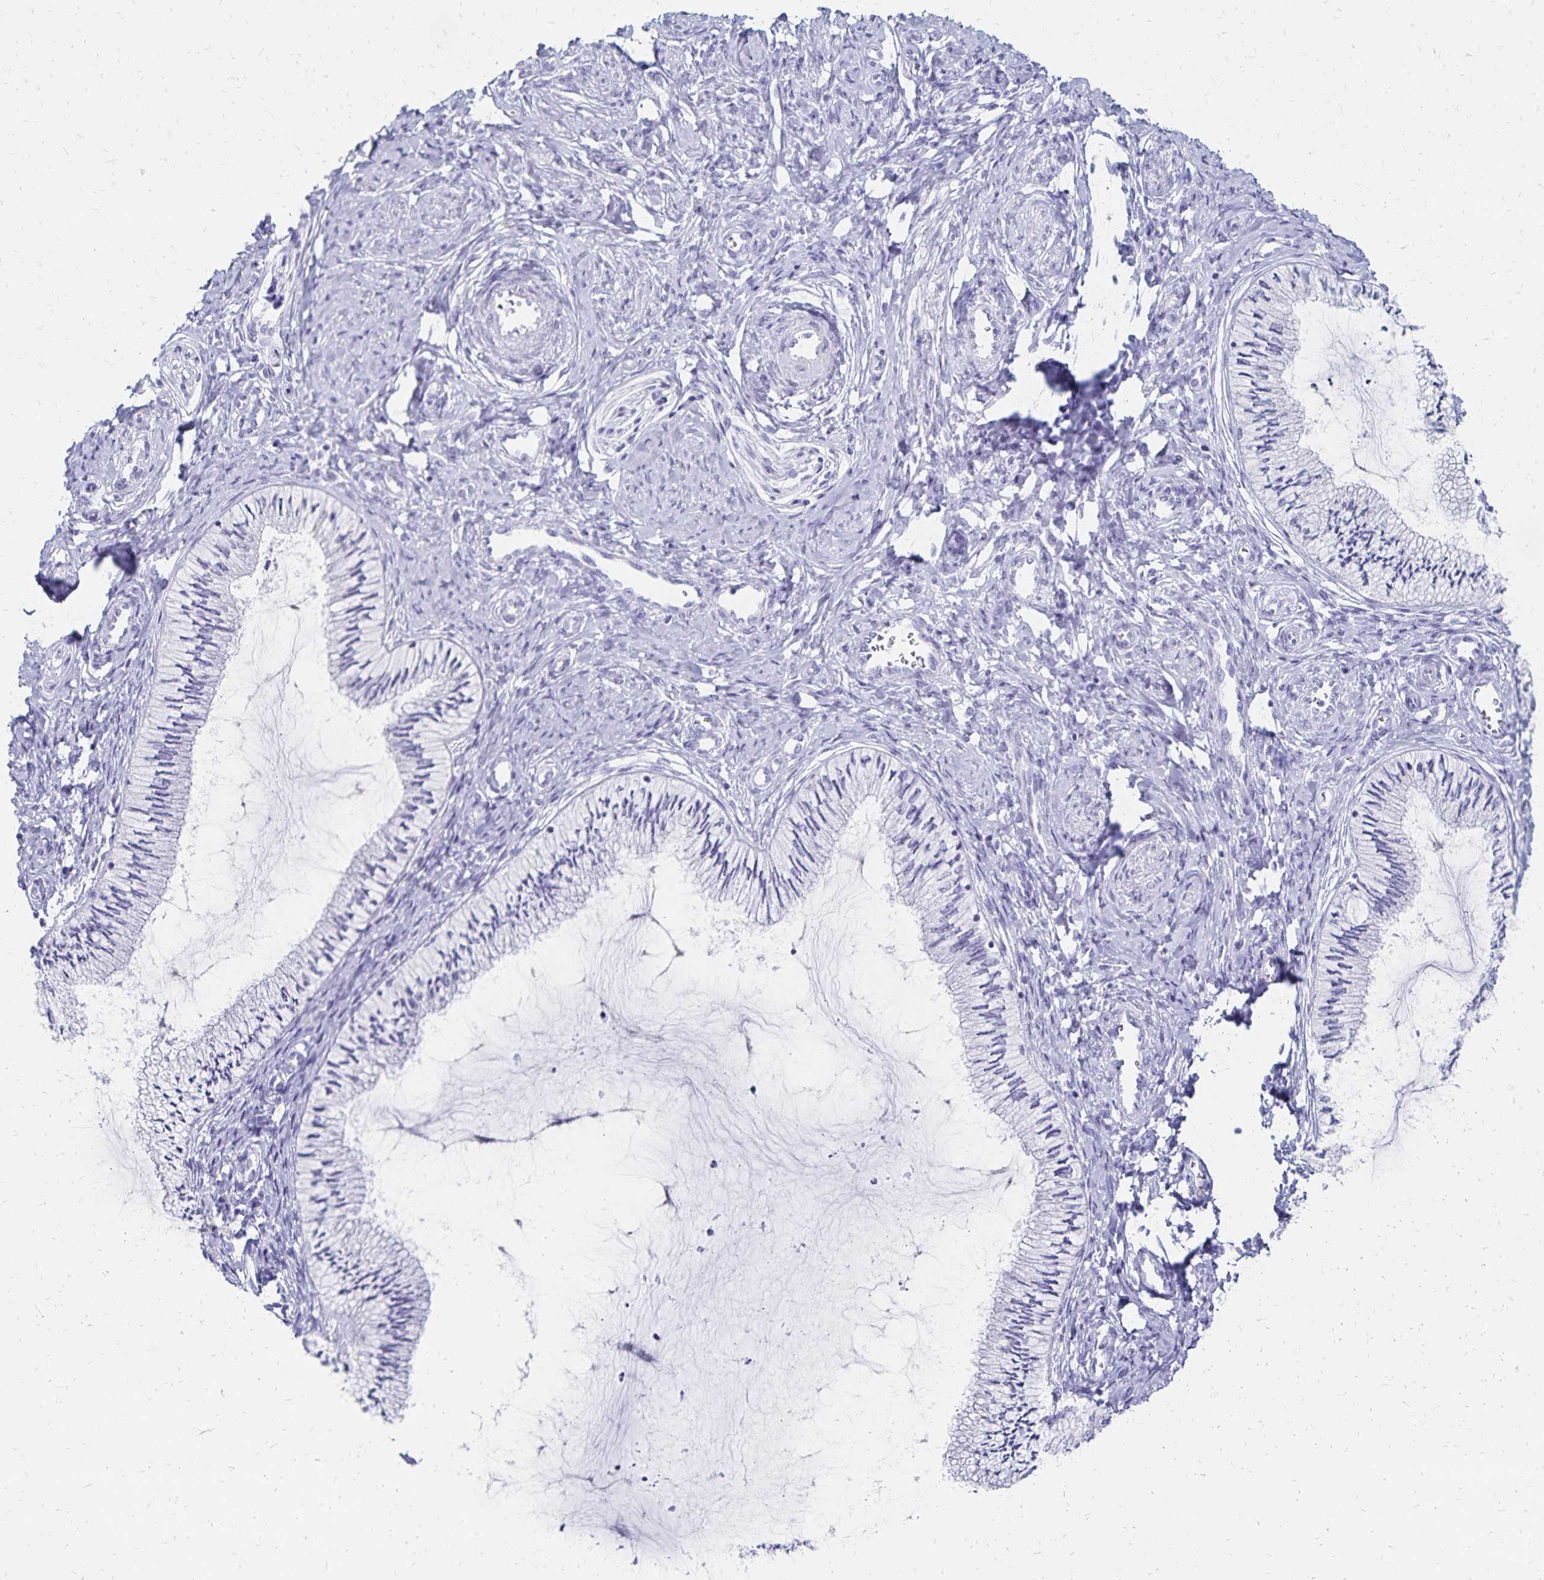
{"staining": {"intensity": "negative", "quantity": "none", "location": "none"}, "tissue": "cervix", "cell_type": "Glandular cells", "image_type": "normal", "snomed": [{"axis": "morphology", "description": "Normal tissue, NOS"}, {"axis": "topography", "description": "Cervix"}], "caption": "Immunohistochemical staining of benign cervix shows no significant positivity in glandular cells.", "gene": "GIP", "patient": {"sex": "female", "age": 24}}